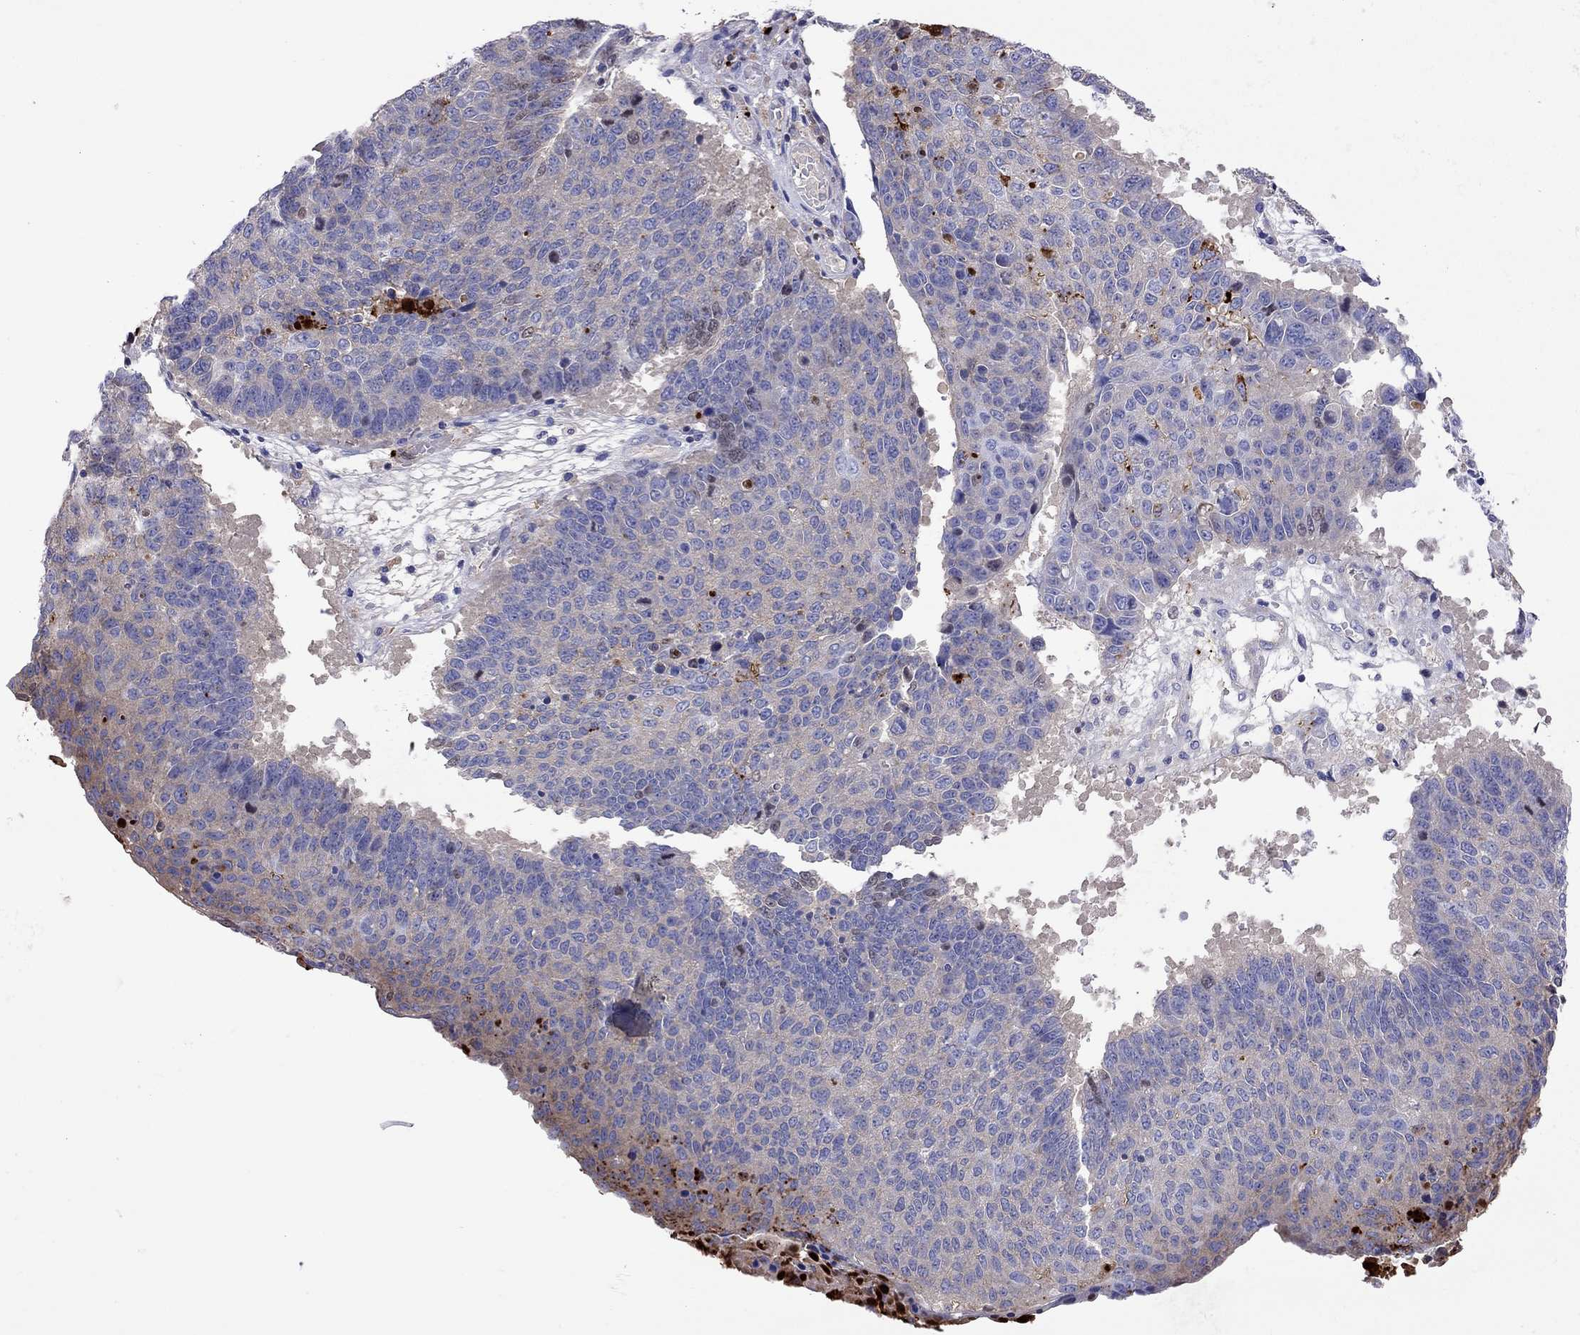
{"staining": {"intensity": "negative", "quantity": "none", "location": "none"}, "tissue": "lung cancer", "cell_type": "Tumor cells", "image_type": "cancer", "snomed": [{"axis": "morphology", "description": "Squamous cell carcinoma, NOS"}, {"axis": "topography", "description": "Lung"}], "caption": "Immunohistochemistry (IHC) image of neoplastic tissue: lung cancer (squamous cell carcinoma) stained with DAB demonstrates no significant protein expression in tumor cells.", "gene": "SERPINA3", "patient": {"sex": "male", "age": 73}}